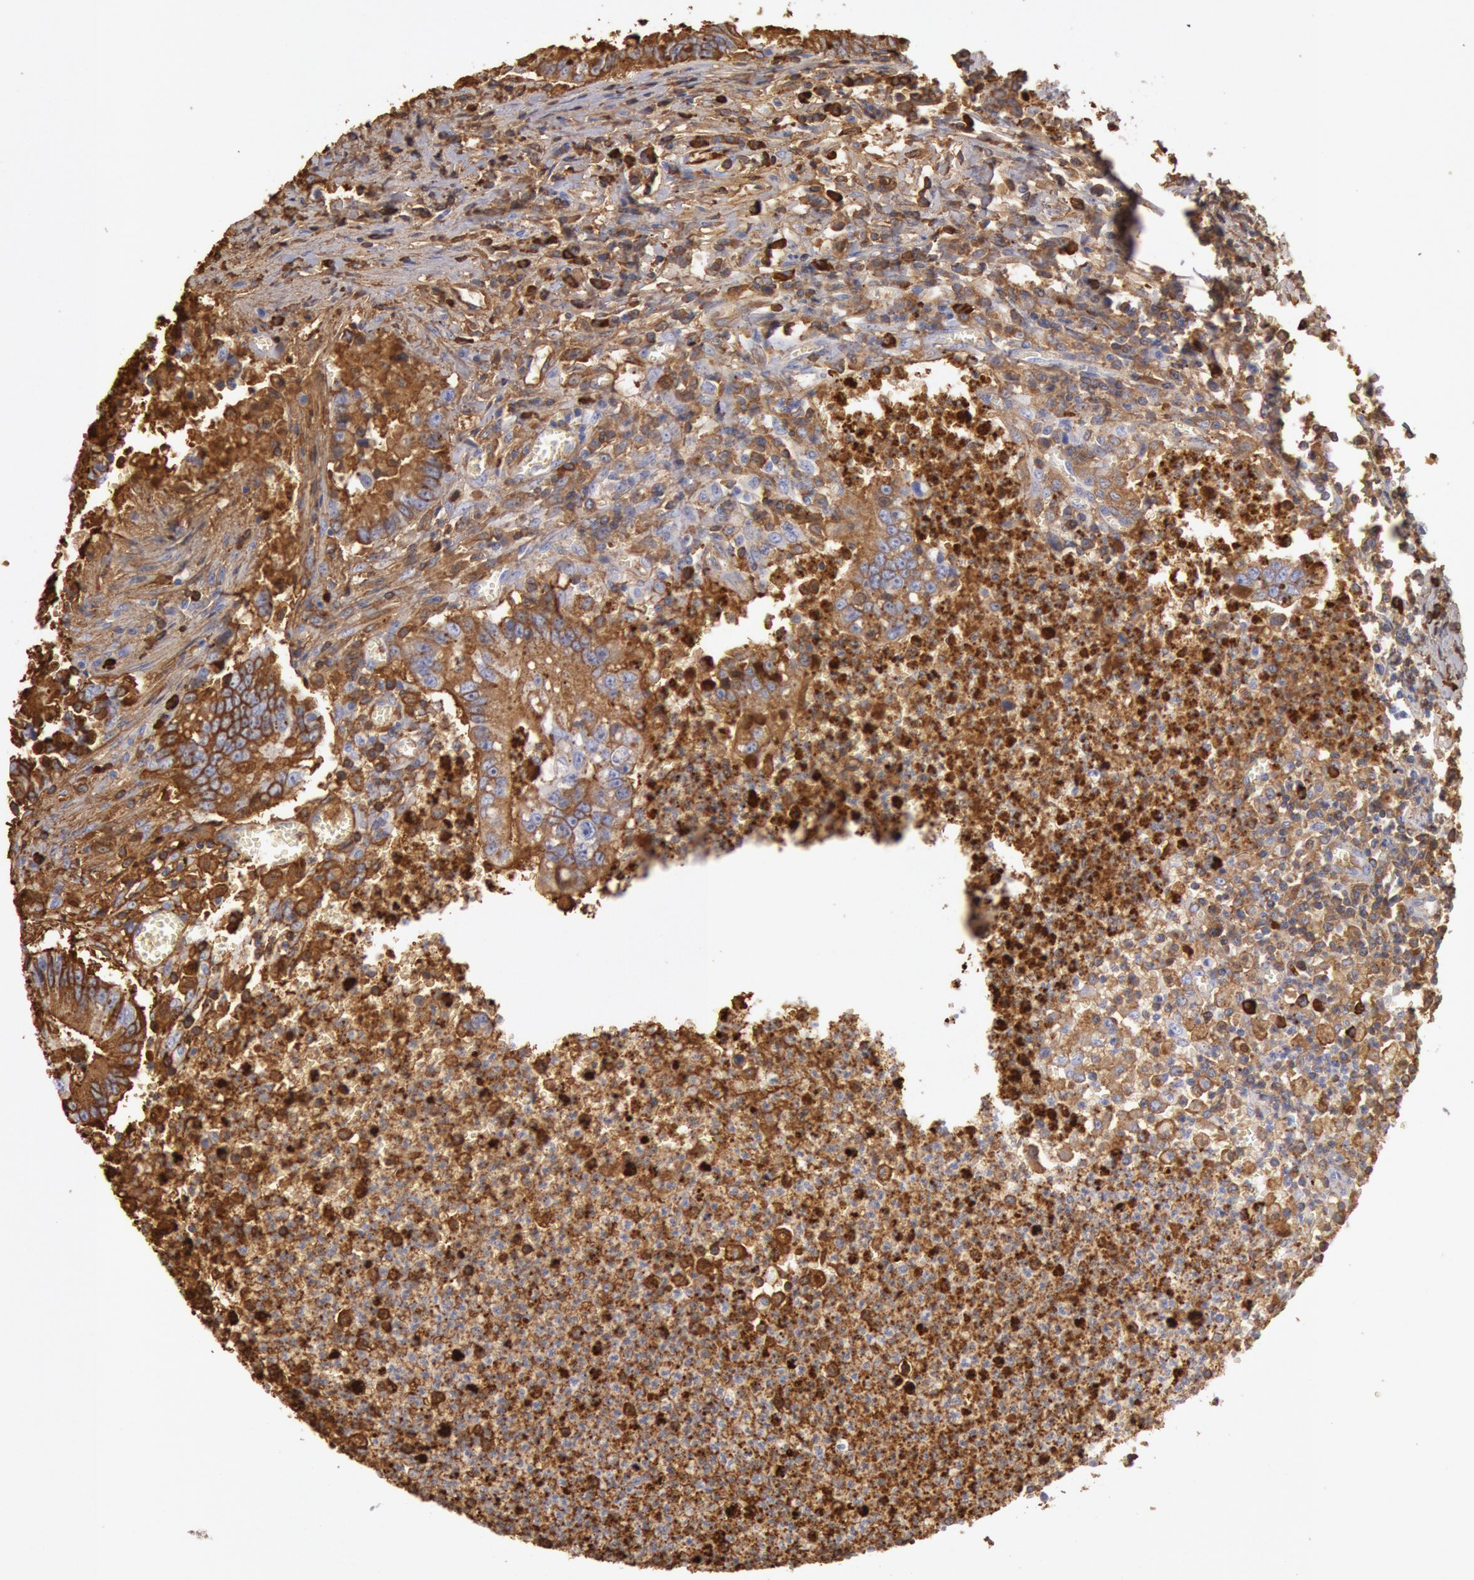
{"staining": {"intensity": "moderate", "quantity": ">75%", "location": "cytoplasmic/membranous"}, "tissue": "colorectal cancer", "cell_type": "Tumor cells", "image_type": "cancer", "snomed": [{"axis": "morphology", "description": "Adenocarcinoma, NOS"}, {"axis": "topography", "description": "Rectum"}], "caption": "There is medium levels of moderate cytoplasmic/membranous expression in tumor cells of colorectal cancer (adenocarcinoma), as demonstrated by immunohistochemical staining (brown color).", "gene": "IGHA1", "patient": {"sex": "female", "age": 81}}